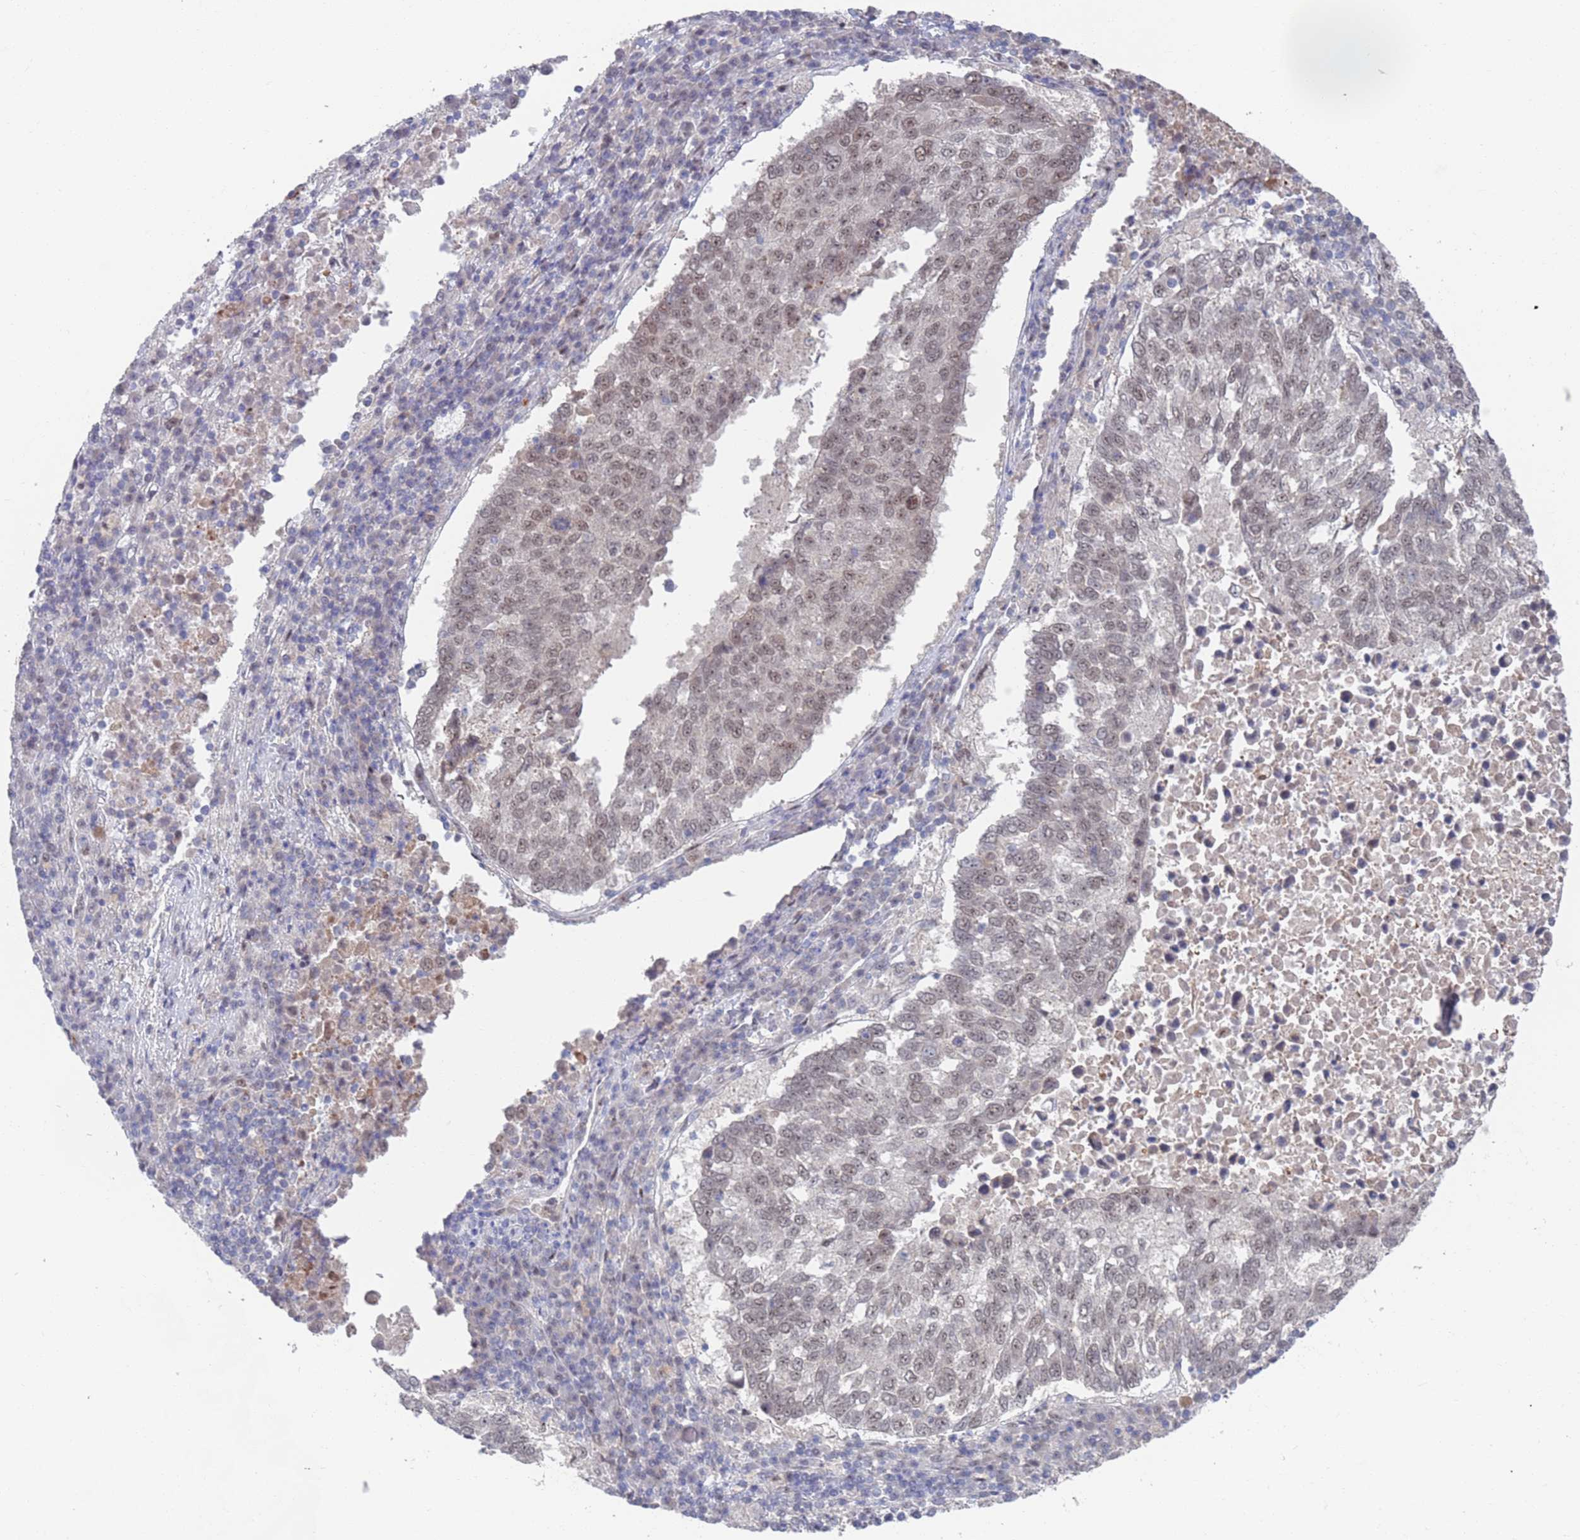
{"staining": {"intensity": "weak", "quantity": "25%-75%", "location": "nuclear"}, "tissue": "lung cancer", "cell_type": "Tumor cells", "image_type": "cancer", "snomed": [{"axis": "morphology", "description": "Squamous cell carcinoma, NOS"}, {"axis": "topography", "description": "Lung"}], "caption": "This is an image of immunohistochemistry staining of squamous cell carcinoma (lung), which shows weak expression in the nuclear of tumor cells.", "gene": "RPP25", "patient": {"sex": "male", "age": 73}}